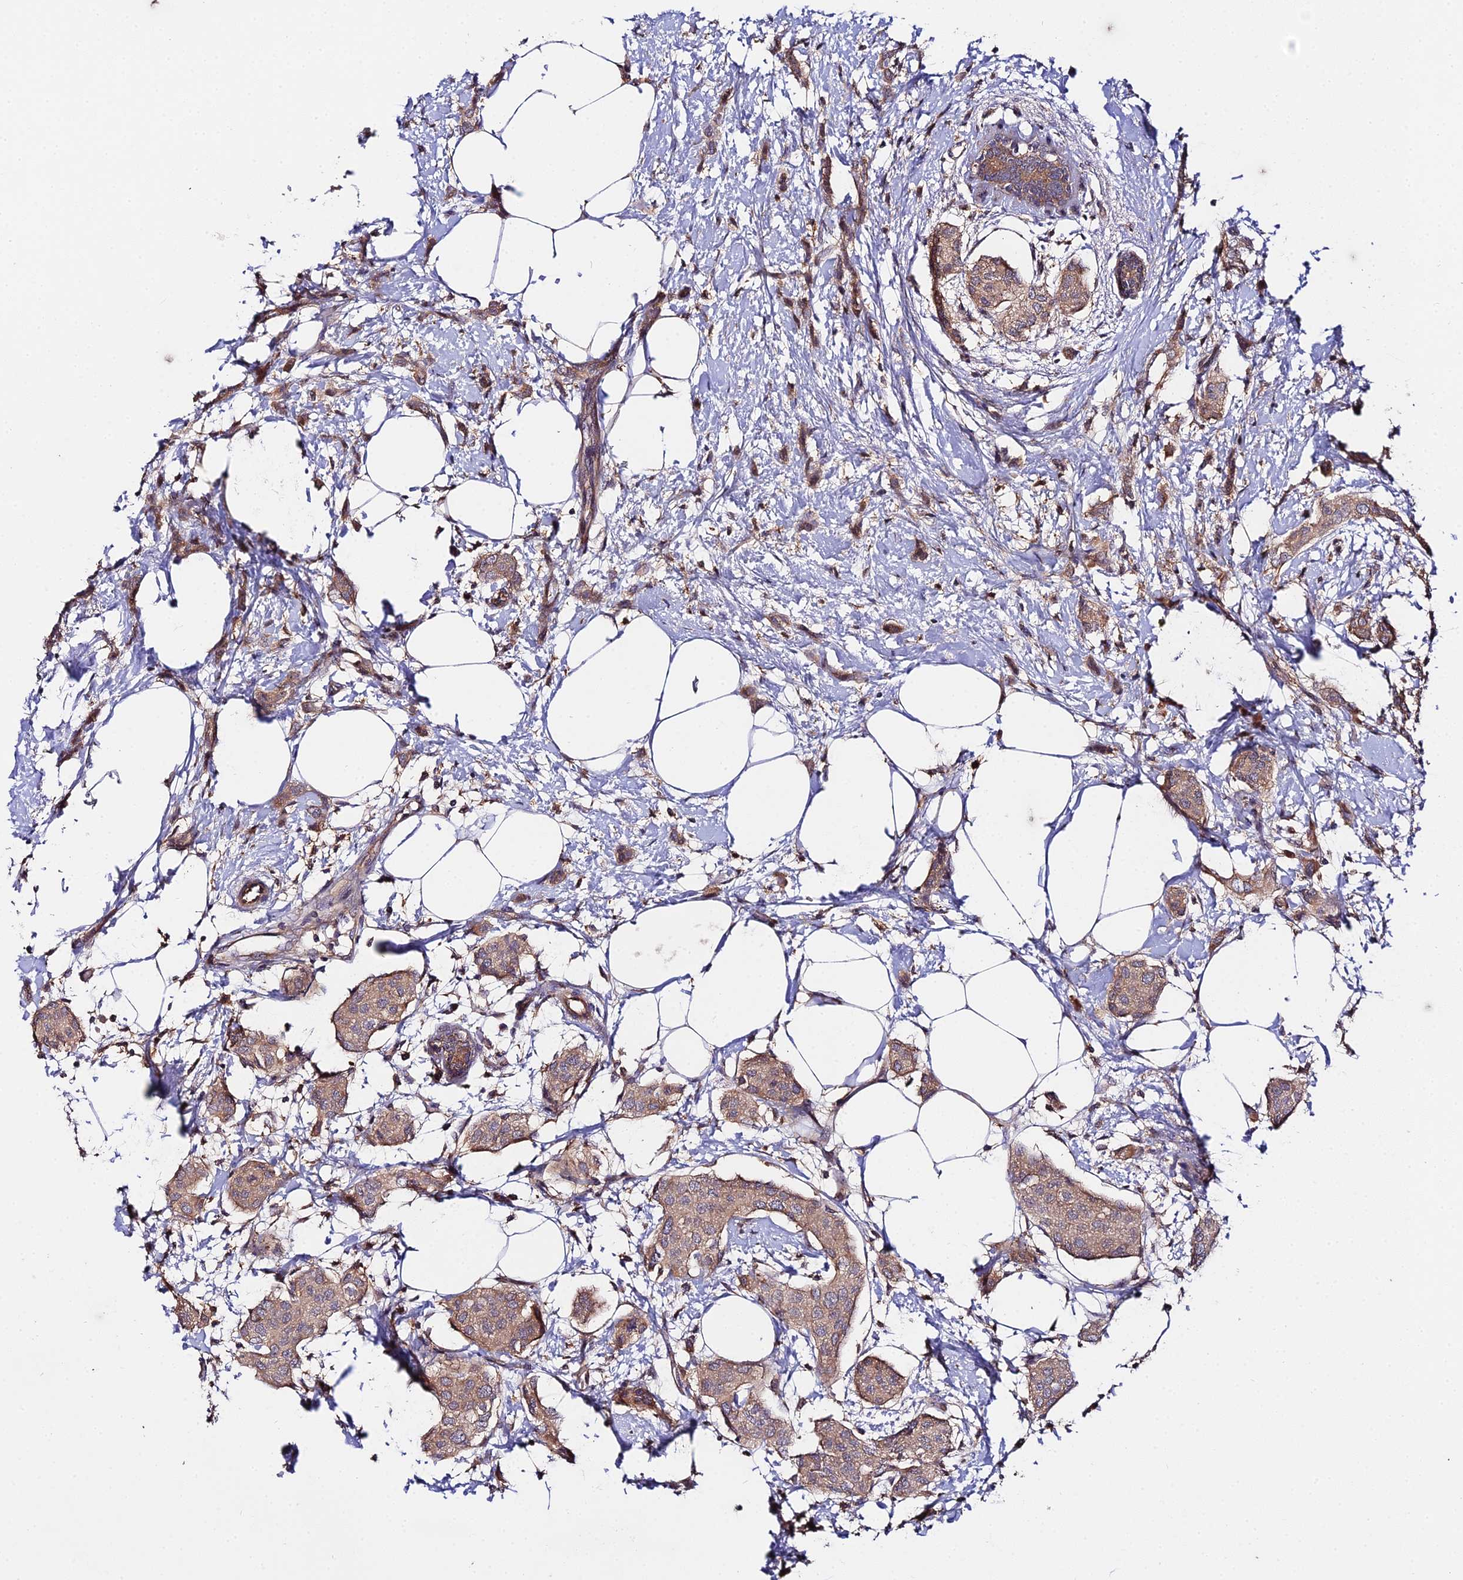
{"staining": {"intensity": "moderate", "quantity": ">75%", "location": "cytoplasmic/membranous"}, "tissue": "breast cancer", "cell_type": "Tumor cells", "image_type": "cancer", "snomed": [{"axis": "morphology", "description": "Duct carcinoma"}, {"axis": "topography", "description": "Breast"}], "caption": "A medium amount of moderate cytoplasmic/membranous staining is appreciated in about >75% of tumor cells in breast cancer tissue. (IHC, brightfield microscopy, high magnification).", "gene": "ZBED8", "patient": {"sex": "female", "age": 72}}